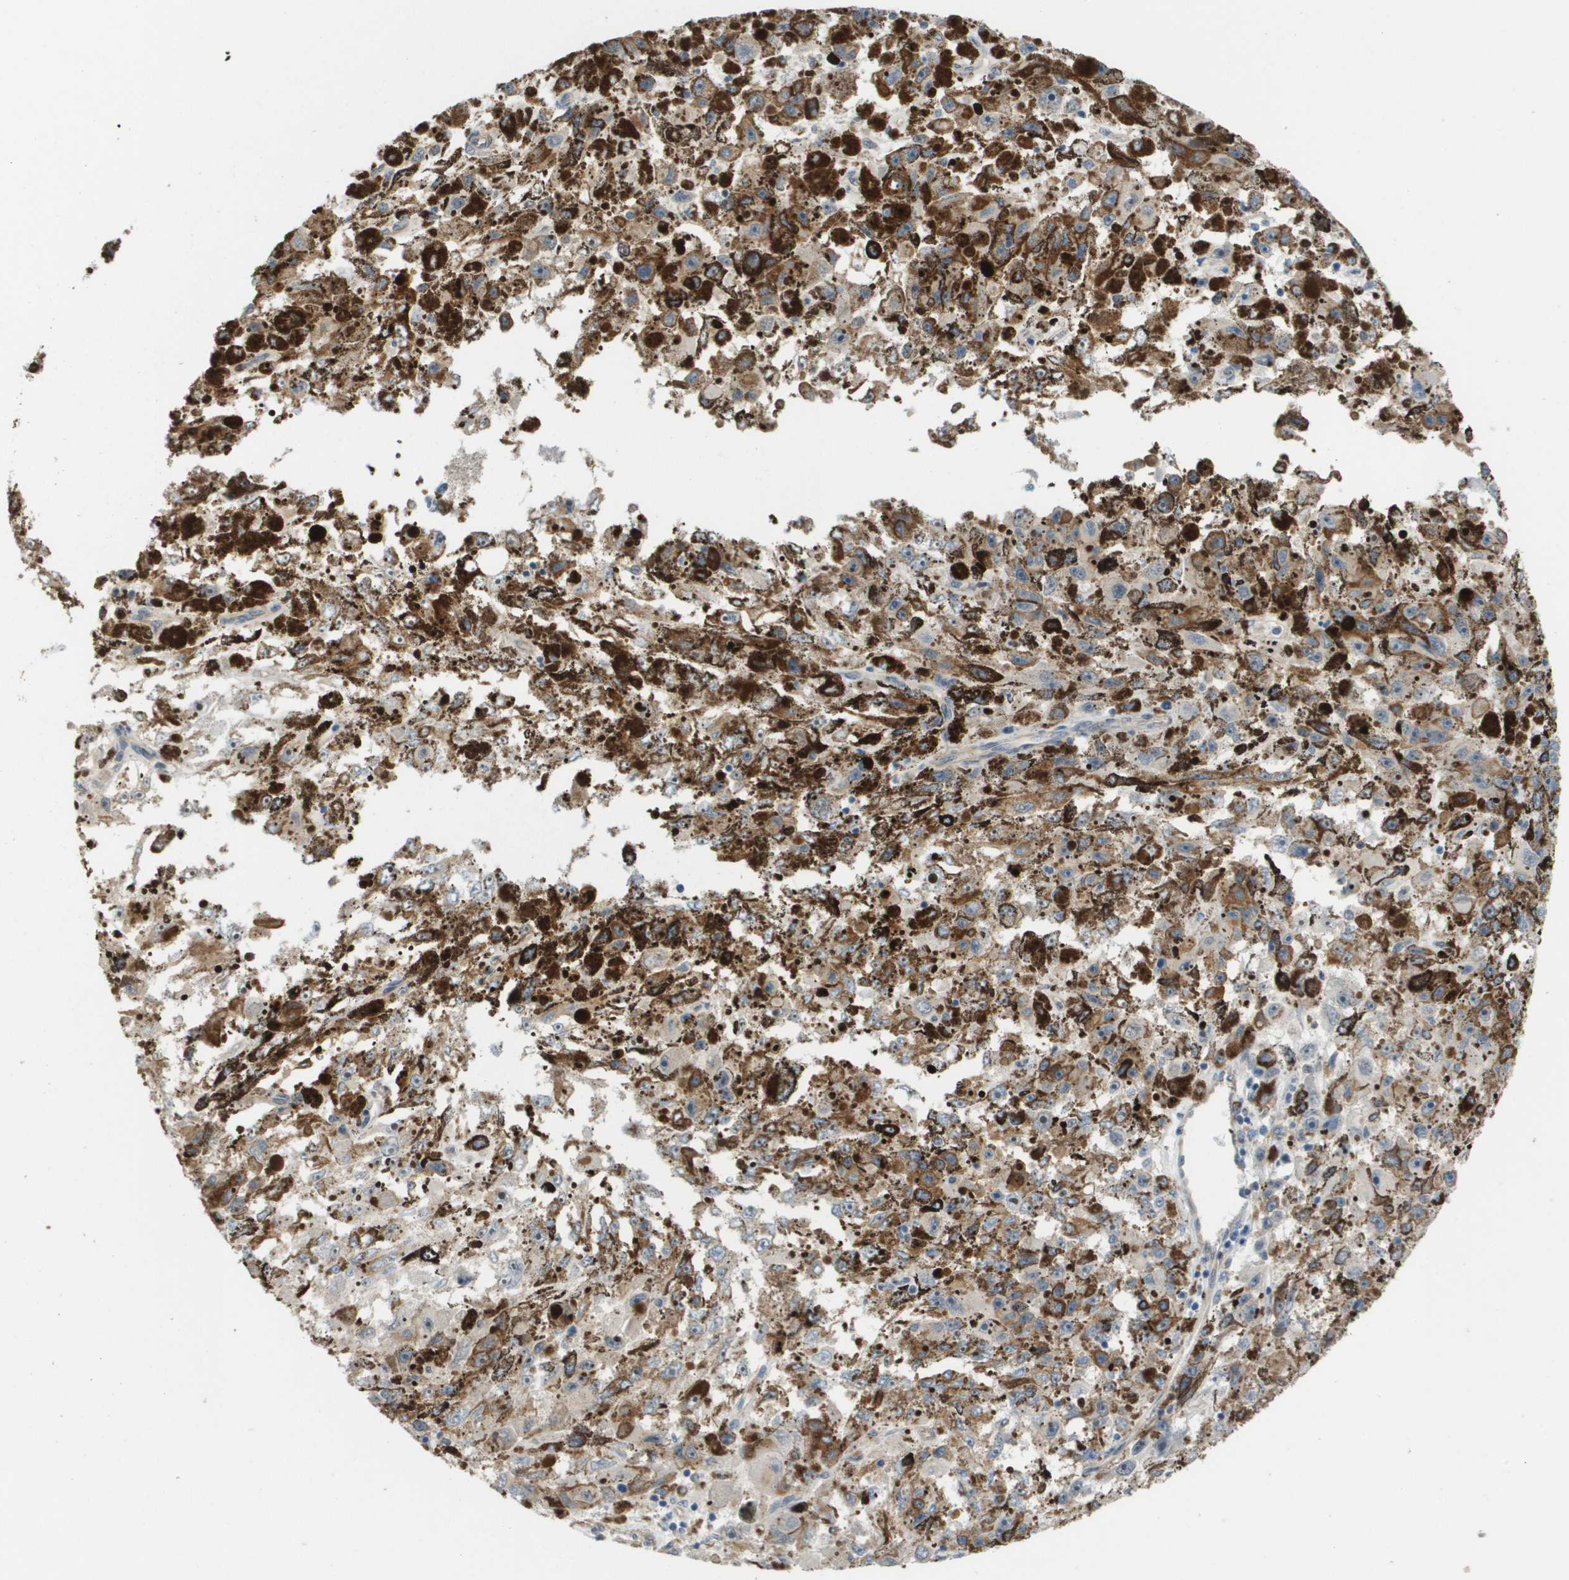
{"staining": {"intensity": "negative", "quantity": "none", "location": "none"}, "tissue": "melanoma", "cell_type": "Tumor cells", "image_type": "cancer", "snomed": [{"axis": "morphology", "description": "Malignant melanoma, NOS"}, {"axis": "topography", "description": "Skin"}], "caption": "A high-resolution photomicrograph shows IHC staining of melanoma, which exhibits no significant staining in tumor cells.", "gene": "RNF112", "patient": {"sex": "female", "age": 104}}